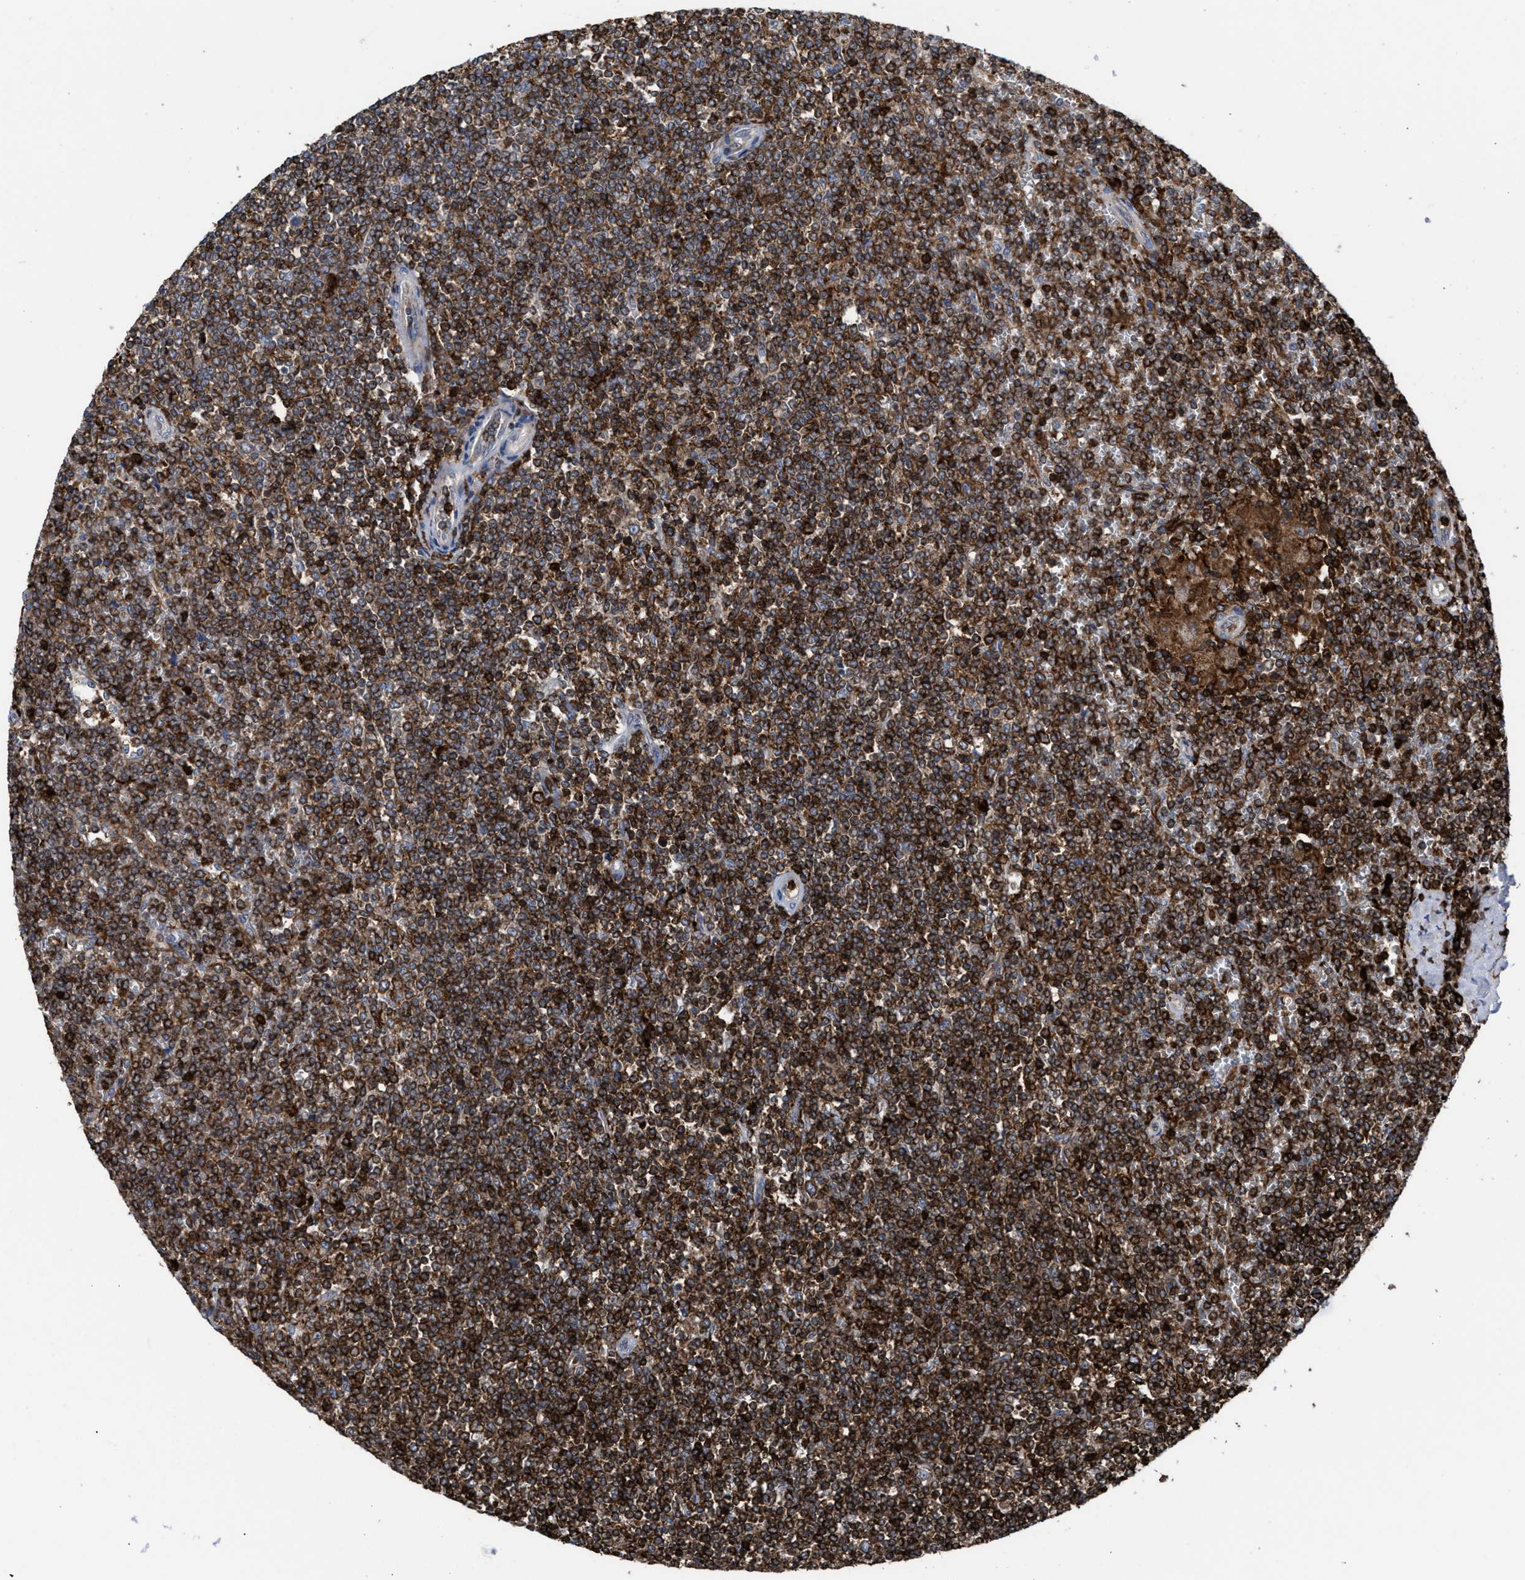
{"staining": {"intensity": "strong", "quantity": ">75%", "location": "cytoplasmic/membranous"}, "tissue": "lymphoma", "cell_type": "Tumor cells", "image_type": "cancer", "snomed": [{"axis": "morphology", "description": "Malignant lymphoma, non-Hodgkin's type, Low grade"}, {"axis": "topography", "description": "Spleen"}], "caption": "Tumor cells display strong cytoplasmic/membranous positivity in approximately >75% of cells in lymphoma.", "gene": "PTPRE", "patient": {"sex": "female", "age": 19}}